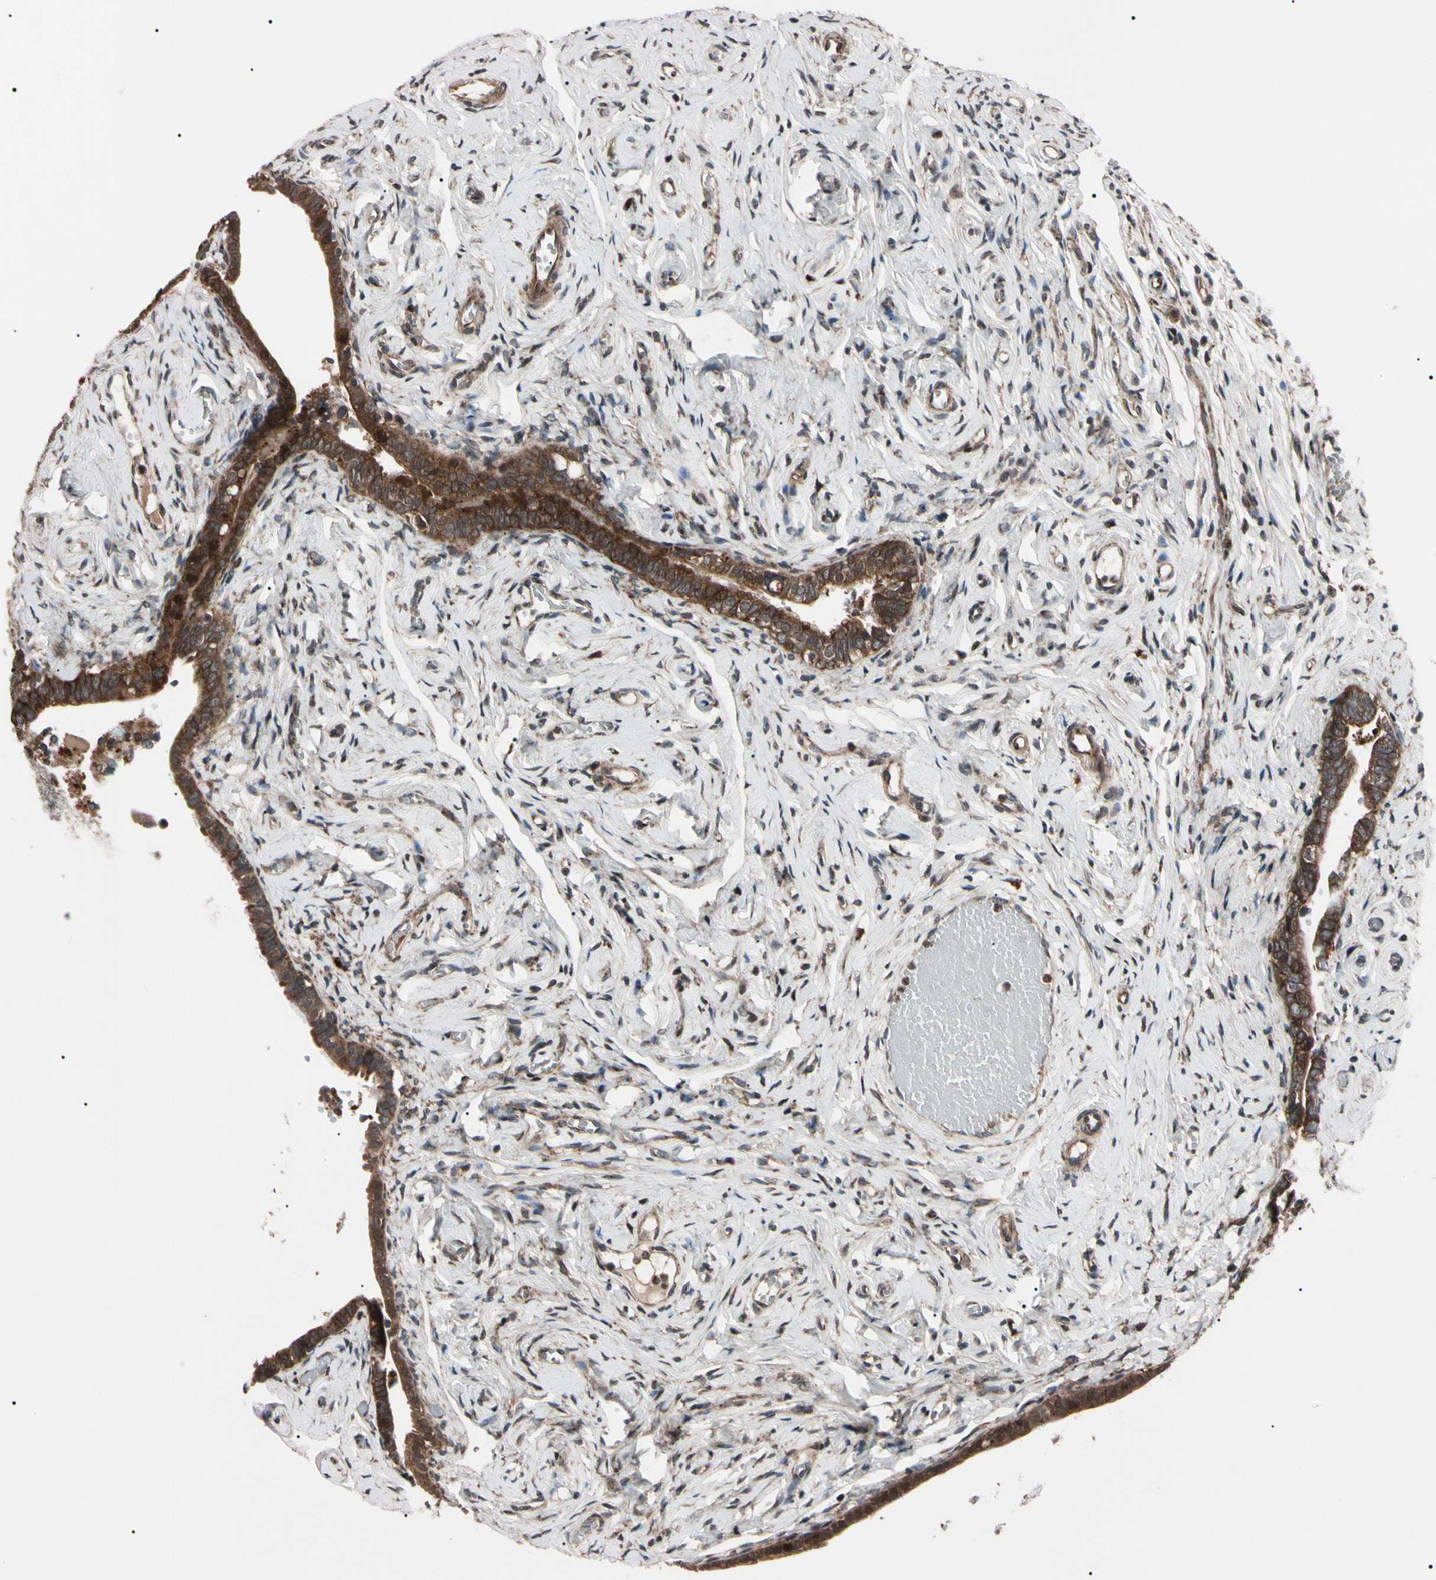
{"staining": {"intensity": "strong", "quantity": ">75%", "location": "cytoplasmic/membranous"}, "tissue": "fallopian tube", "cell_type": "Glandular cells", "image_type": "normal", "snomed": [{"axis": "morphology", "description": "Normal tissue, NOS"}, {"axis": "topography", "description": "Fallopian tube"}], "caption": "Immunohistochemical staining of benign fallopian tube reveals high levels of strong cytoplasmic/membranous positivity in about >75% of glandular cells.", "gene": "GUCY1B1", "patient": {"sex": "female", "age": 71}}